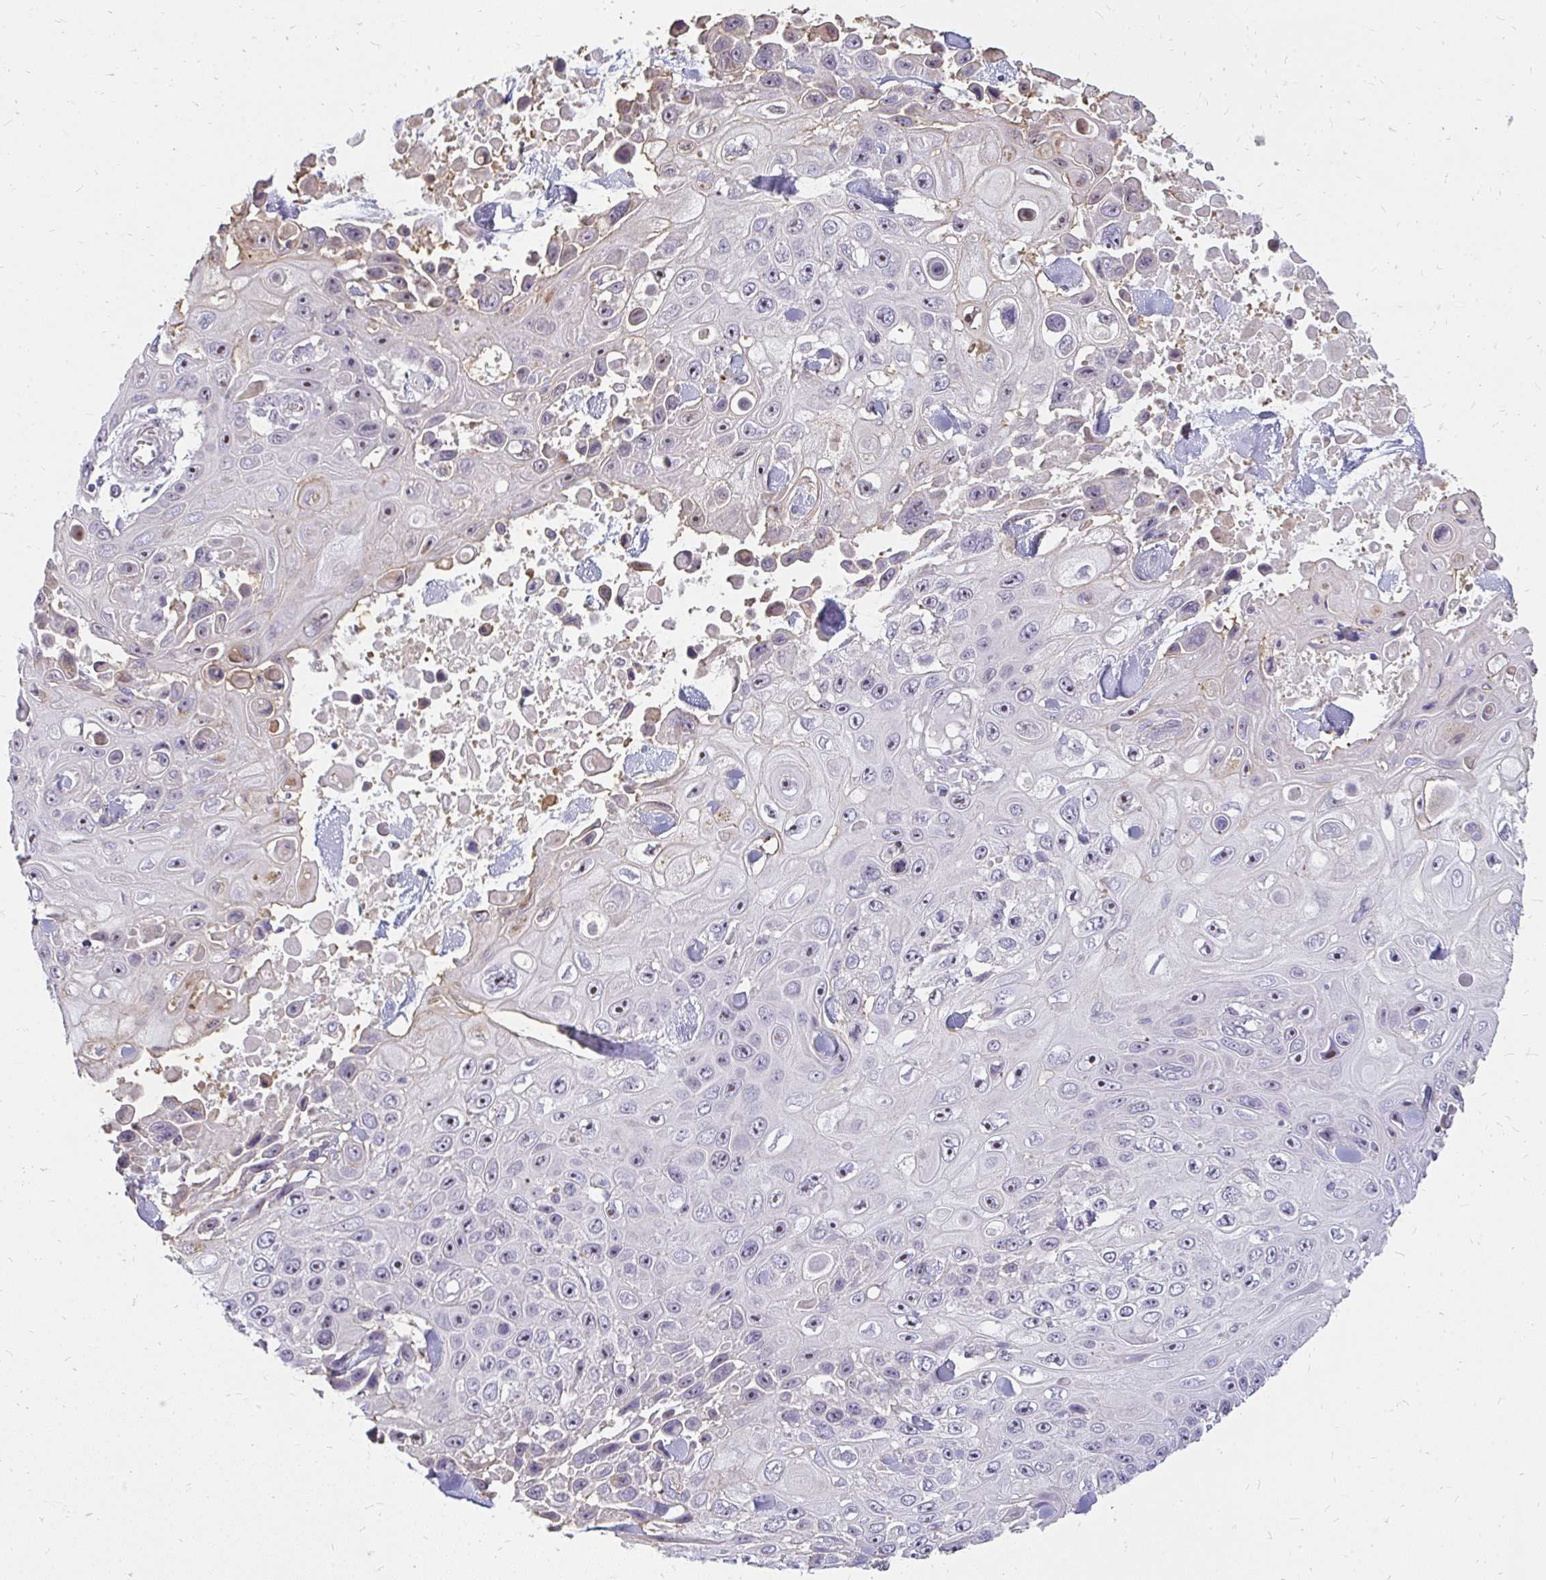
{"staining": {"intensity": "negative", "quantity": "none", "location": "none"}, "tissue": "skin cancer", "cell_type": "Tumor cells", "image_type": "cancer", "snomed": [{"axis": "morphology", "description": "Squamous cell carcinoma, NOS"}, {"axis": "topography", "description": "Skin"}], "caption": "Immunohistochemistry (IHC) photomicrograph of skin cancer (squamous cell carcinoma) stained for a protein (brown), which reveals no staining in tumor cells.", "gene": "FAM9A", "patient": {"sex": "male", "age": 82}}